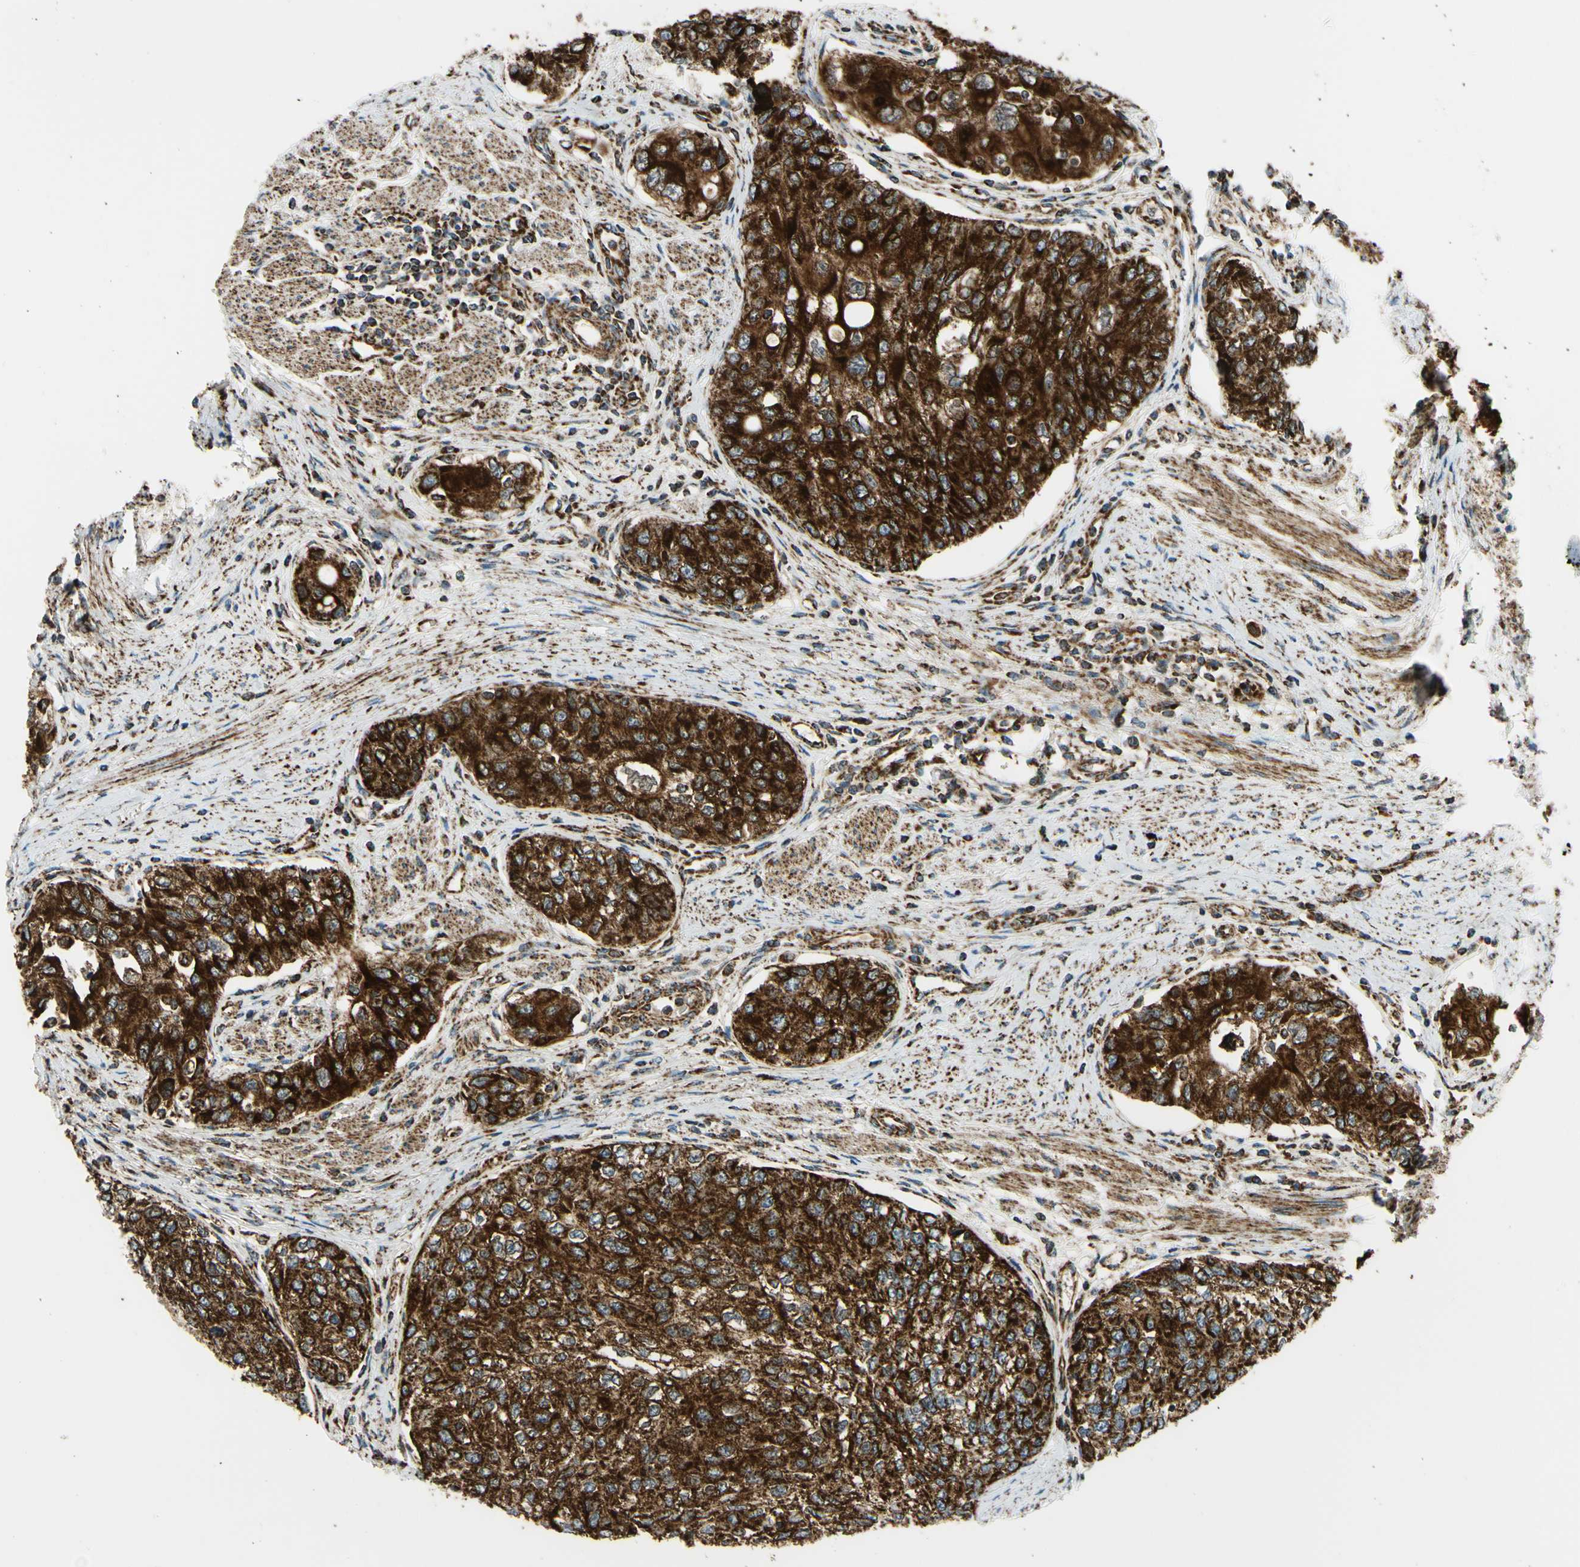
{"staining": {"intensity": "strong", "quantity": ">75%", "location": "cytoplasmic/membranous"}, "tissue": "urothelial cancer", "cell_type": "Tumor cells", "image_type": "cancer", "snomed": [{"axis": "morphology", "description": "Urothelial carcinoma, High grade"}, {"axis": "topography", "description": "Urinary bladder"}], "caption": "Immunohistochemistry (IHC) of high-grade urothelial carcinoma exhibits high levels of strong cytoplasmic/membranous staining in approximately >75% of tumor cells.", "gene": "MAVS", "patient": {"sex": "female", "age": 56}}